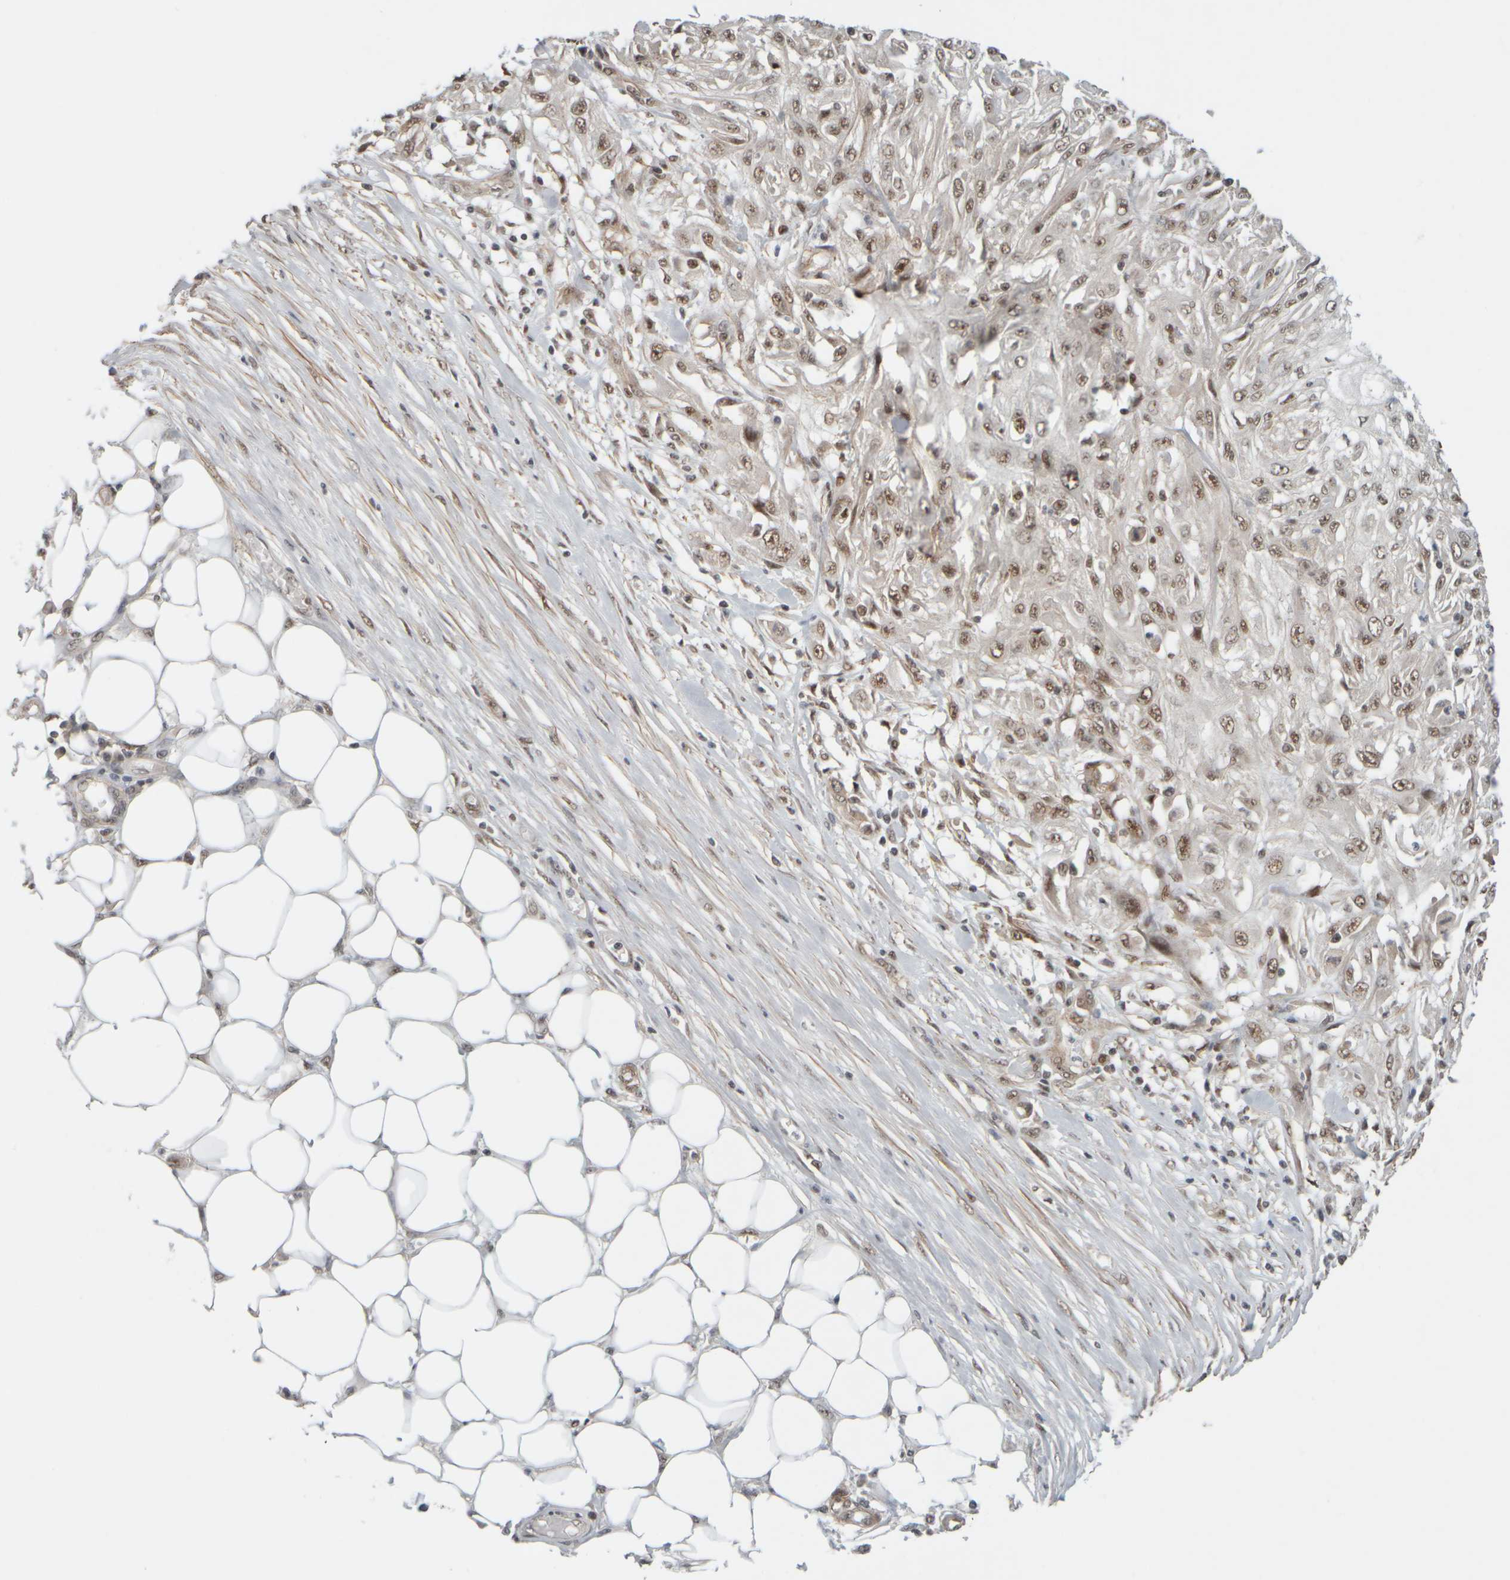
{"staining": {"intensity": "weak", "quantity": ">75%", "location": "nuclear"}, "tissue": "skin cancer", "cell_type": "Tumor cells", "image_type": "cancer", "snomed": [{"axis": "morphology", "description": "Squamous cell carcinoma, NOS"}, {"axis": "morphology", "description": "Squamous cell carcinoma, metastatic, NOS"}, {"axis": "topography", "description": "Skin"}, {"axis": "topography", "description": "Lymph node"}], "caption": "Tumor cells reveal low levels of weak nuclear positivity in about >75% of cells in skin cancer.", "gene": "SYNRG", "patient": {"sex": "male", "age": 75}}